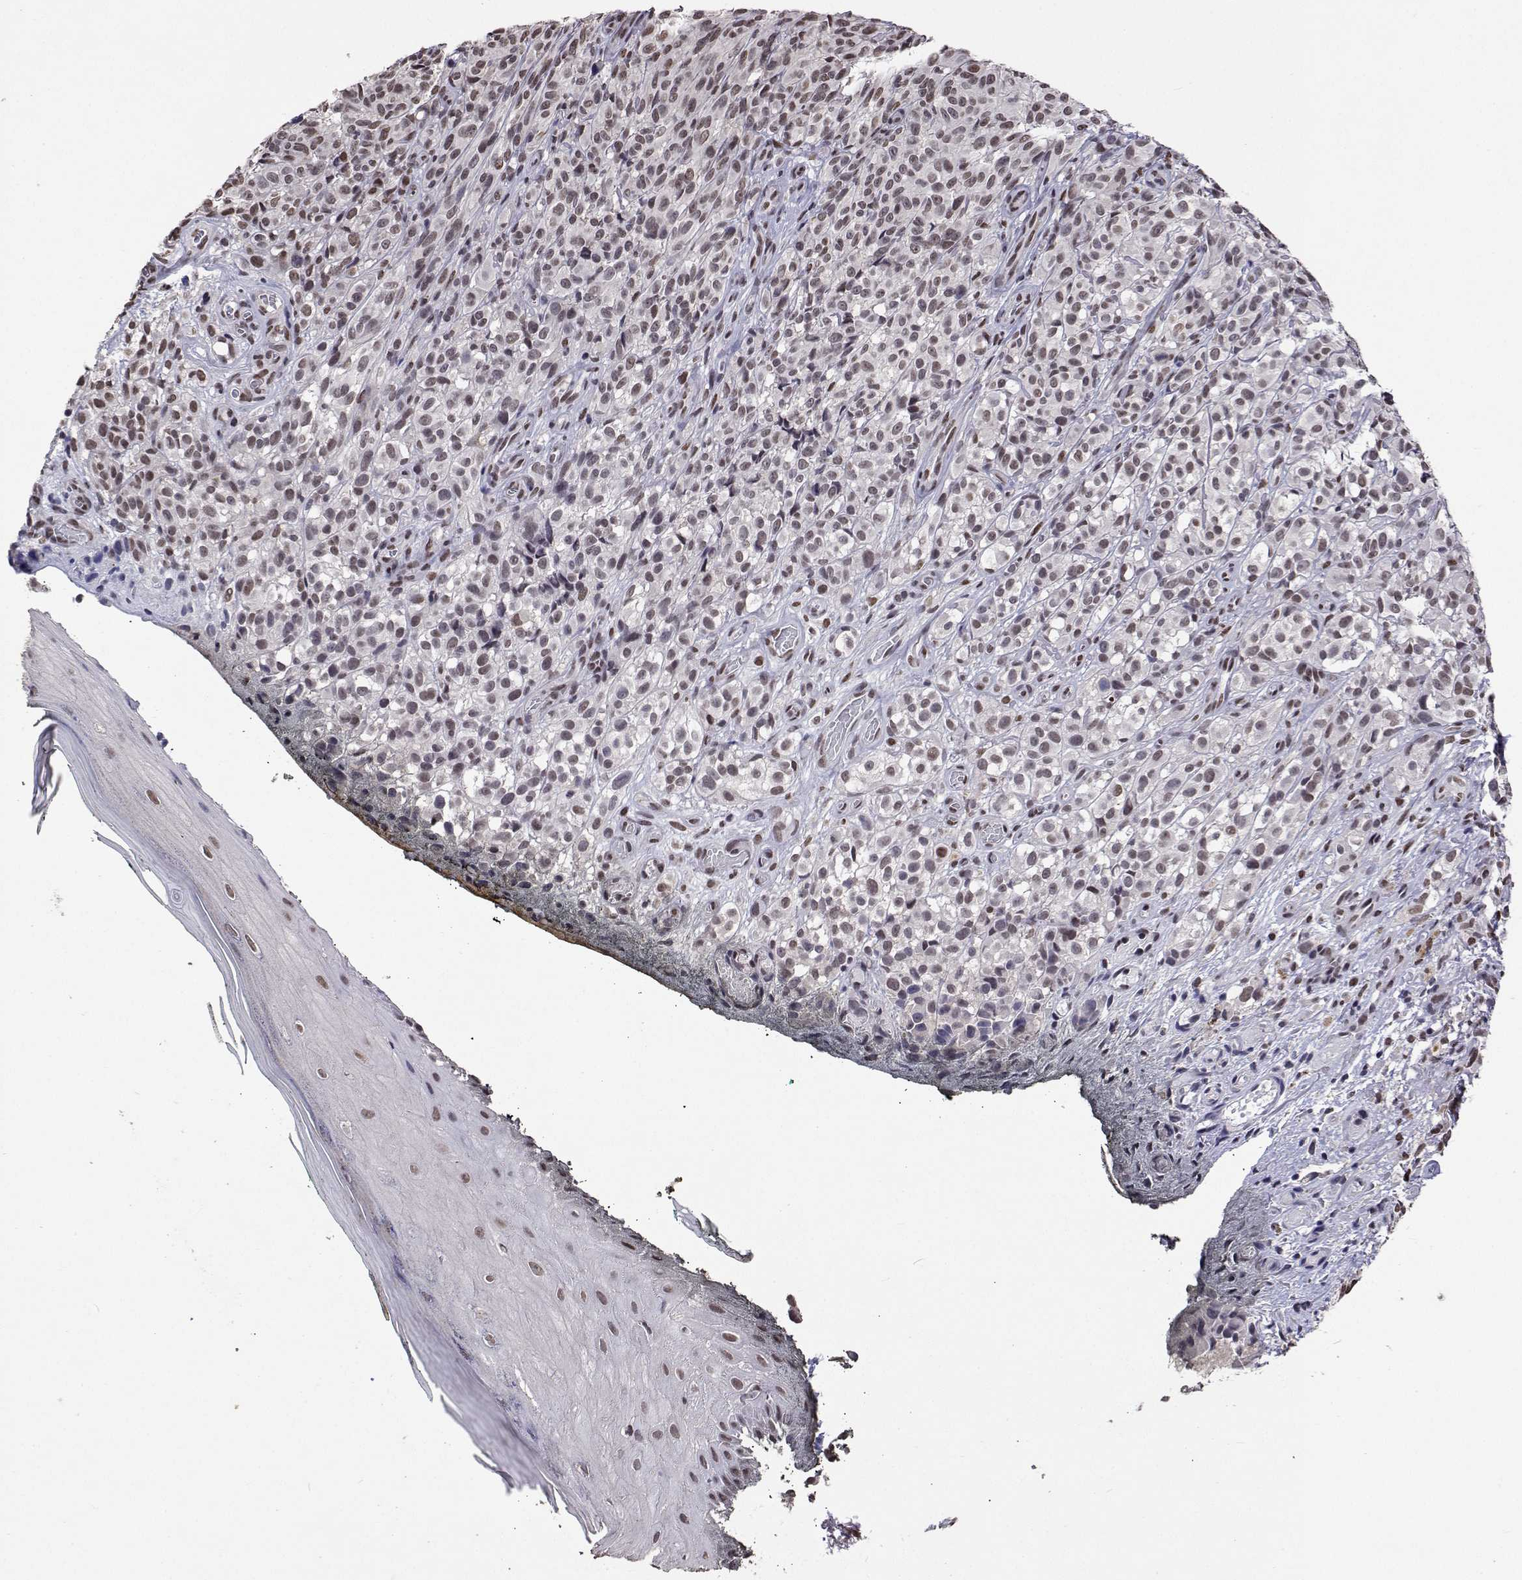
{"staining": {"intensity": "moderate", "quantity": ">75%", "location": "nuclear"}, "tissue": "melanoma", "cell_type": "Tumor cells", "image_type": "cancer", "snomed": [{"axis": "morphology", "description": "Malignant melanoma, NOS"}, {"axis": "topography", "description": "Skin"}], "caption": "Melanoma stained for a protein demonstrates moderate nuclear positivity in tumor cells. (Stains: DAB (3,3'-diaminobenzidine) in brown, nuclei in blue, Microscopy: brightfield microscopy at high magnification).", "gene": "HNRNPA0", "patient": {"sex": "female", "age": 85}}